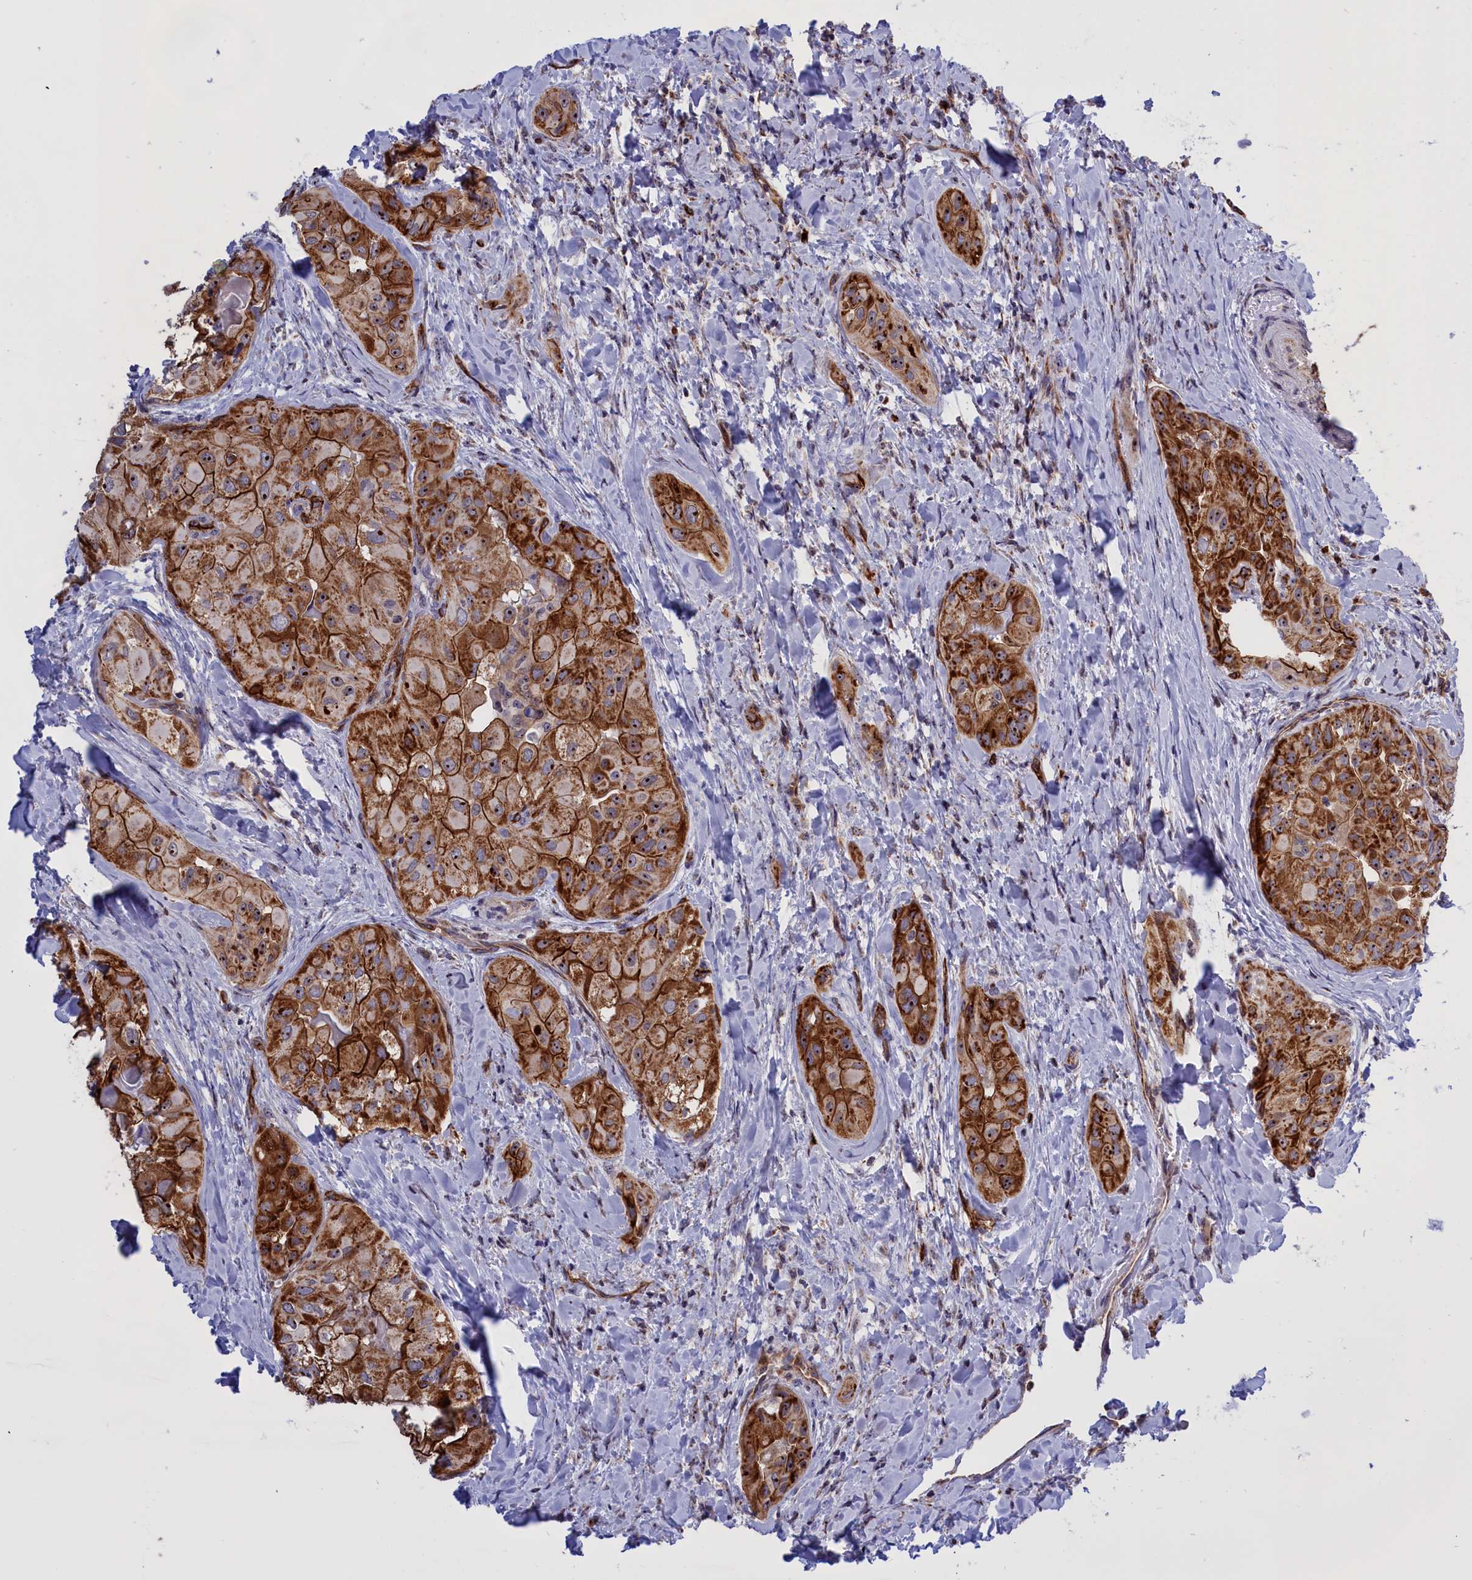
{"staining": {"intensity": "strong", "quantity": ">75%", "location": "cytoplasmic/membranous,nuclear"}, "tissue": "thyroid cancer", "cell_type": "Tumor cells", "image_type": "cancer", "snomed": [{"axis": "morphology", "description": "Normal tissue, NOS"}, {"axis": "morphology", "description": "Papillary adenocarcinoma, NOS"}, {"axis": "topography", "description": "Thyroid gland"}], "caption": "Thyroid papillary adenocarcinoma stained with DAB immunohistochemistry (IHC) demonstrates high levels of strong cytoplasmic/membranous and nuclear expression in approximately >75% of tumor cells. (DAB (3,3'-diaminobenzidine) IHC with brightfield microscopy, high magnification).", "gene": "MPND", "patient": {"sex": "female", "age": 59}}